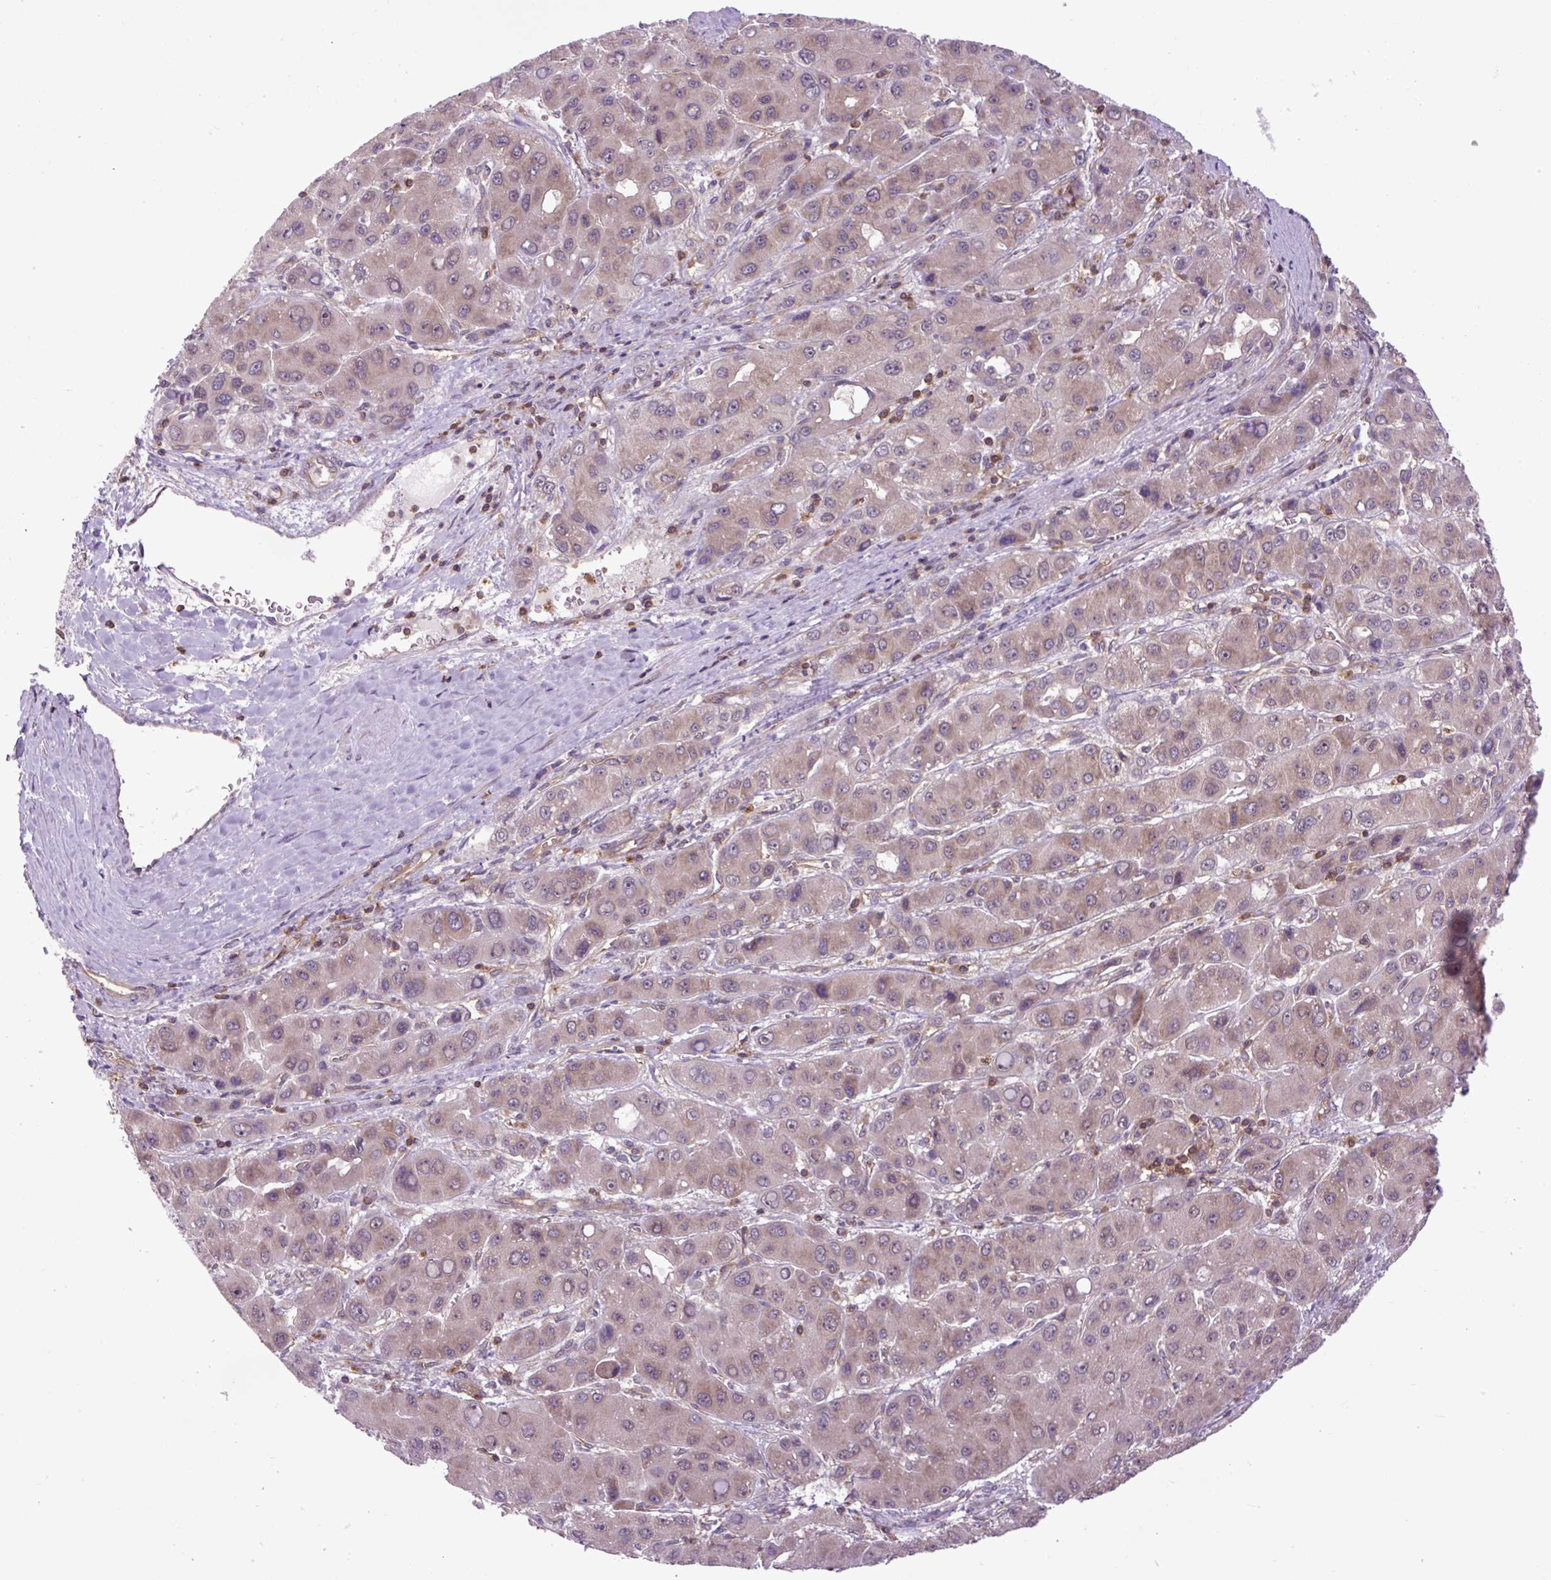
{"staining": {"intensity": "weak", "quantity": "25%-75%", "location": "cytoplasmic/membranous"}, "tissue": "liver cancer", "cell_type": "Tumor cells", "image_type": "cancer", "snomed": [{"axis": "morphology", "description": "Carcinoma, Hepatocellular, NOS"}, {"axis": "topography", "description": "Liver"}], "caption": "High-power microscopy captured an immunohistochemistry histopathology image of liver cancer (hepatocellular carcinoma), revealing weak cytoplasmic/membranous positivity in approximately 25%-75% of tumor cells.", "gene": "PLCG1", "patient": {"sex": "male", "age": 55}}